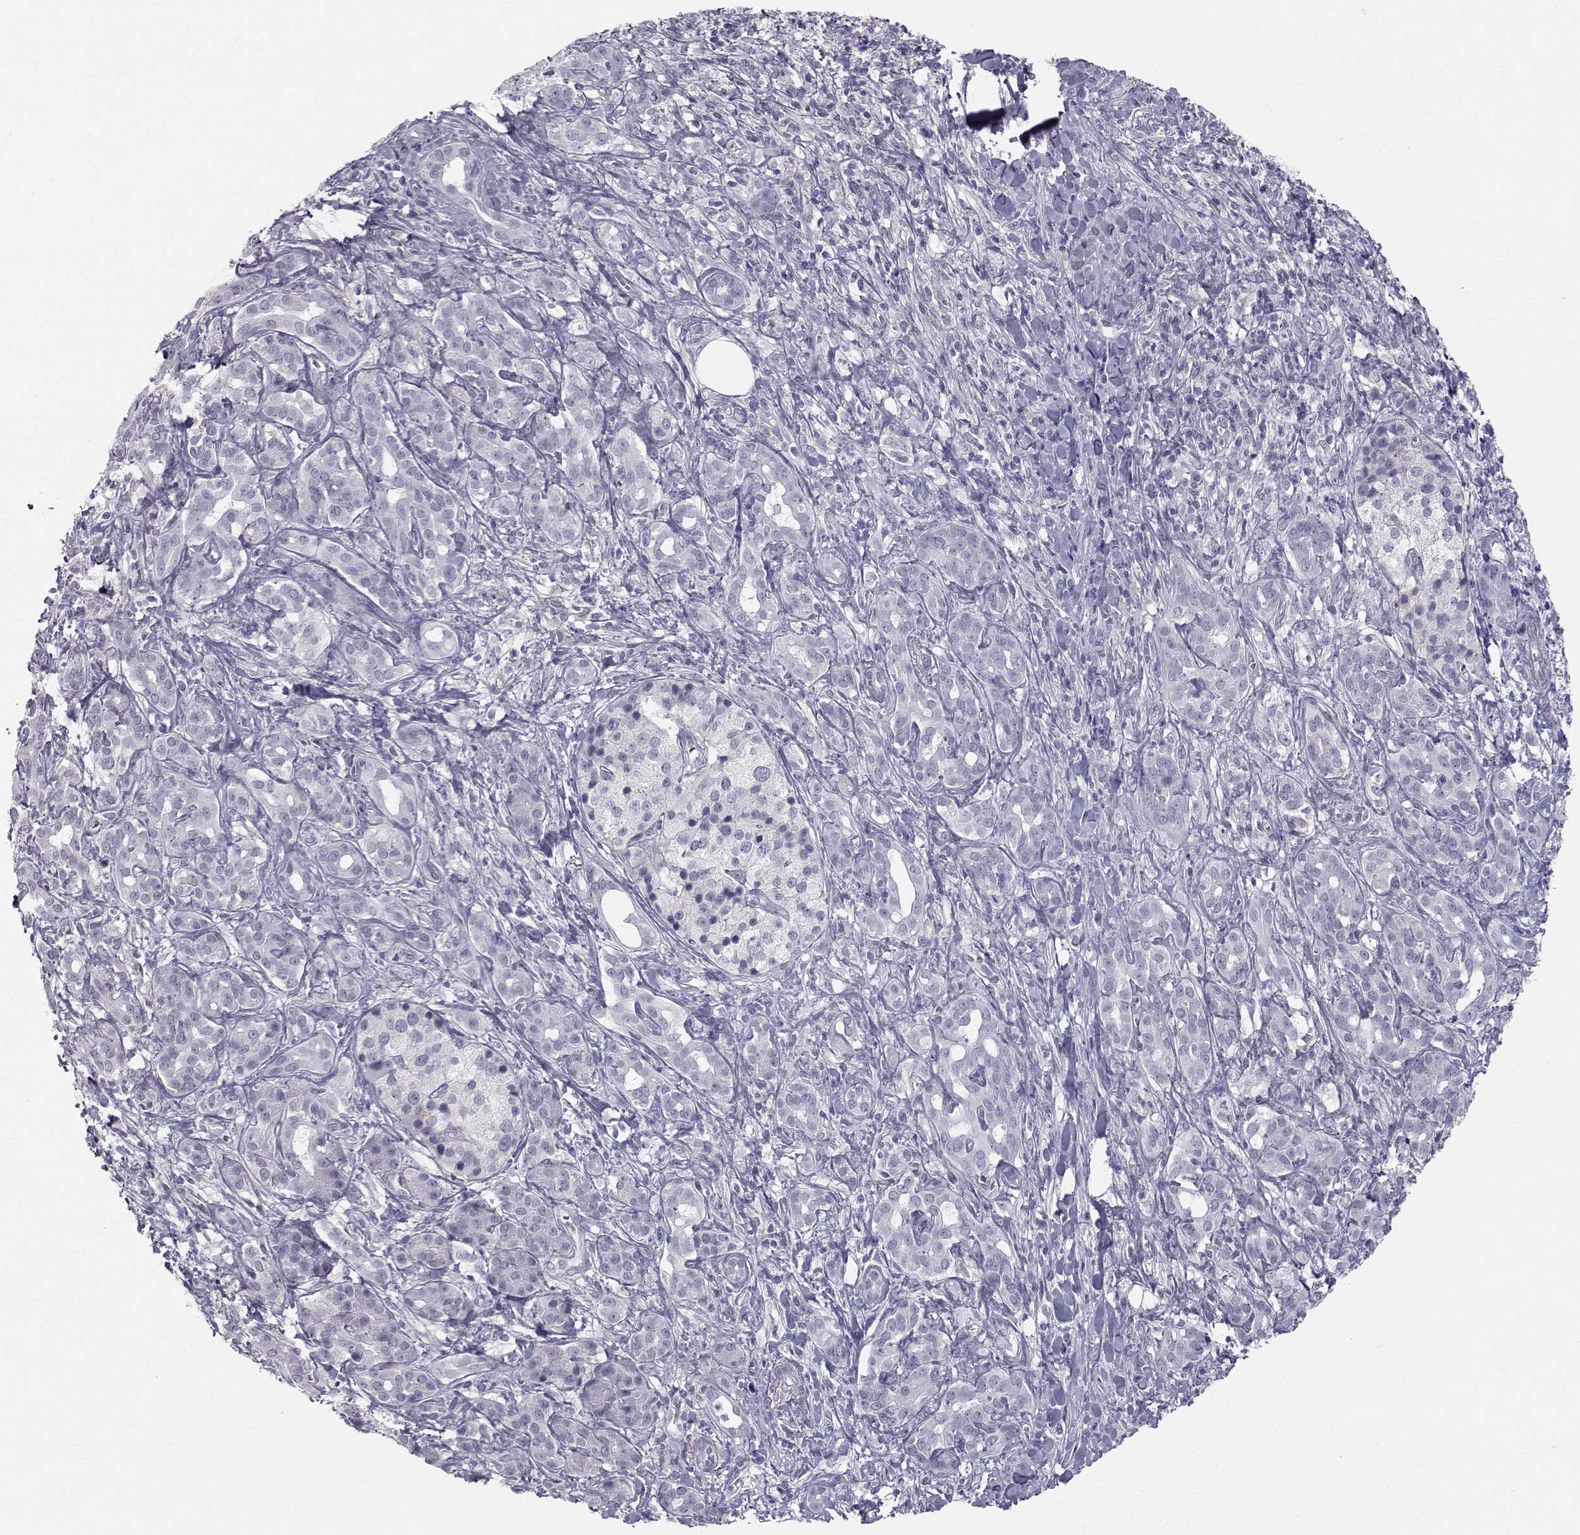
{"staining": {"intensity": "negative", "quantity": "none", "location": "none"}, "tissue": "pancreatic cancer", "cell_type": "Tumor cells", "image_type": "cancer", "snomed": [{"axis": "morphology", "description": "Adenocarcinoma, NOS"}, {"axis": "topography", "description": "Pancreas"}], "caption": "Adenocarcinoma (pancreatic) was stained to show a protein in brown. There is no significant expression in tumor cells.", "gene": "SPDYE4", "patient": {"sex": "male", "age": 61}}